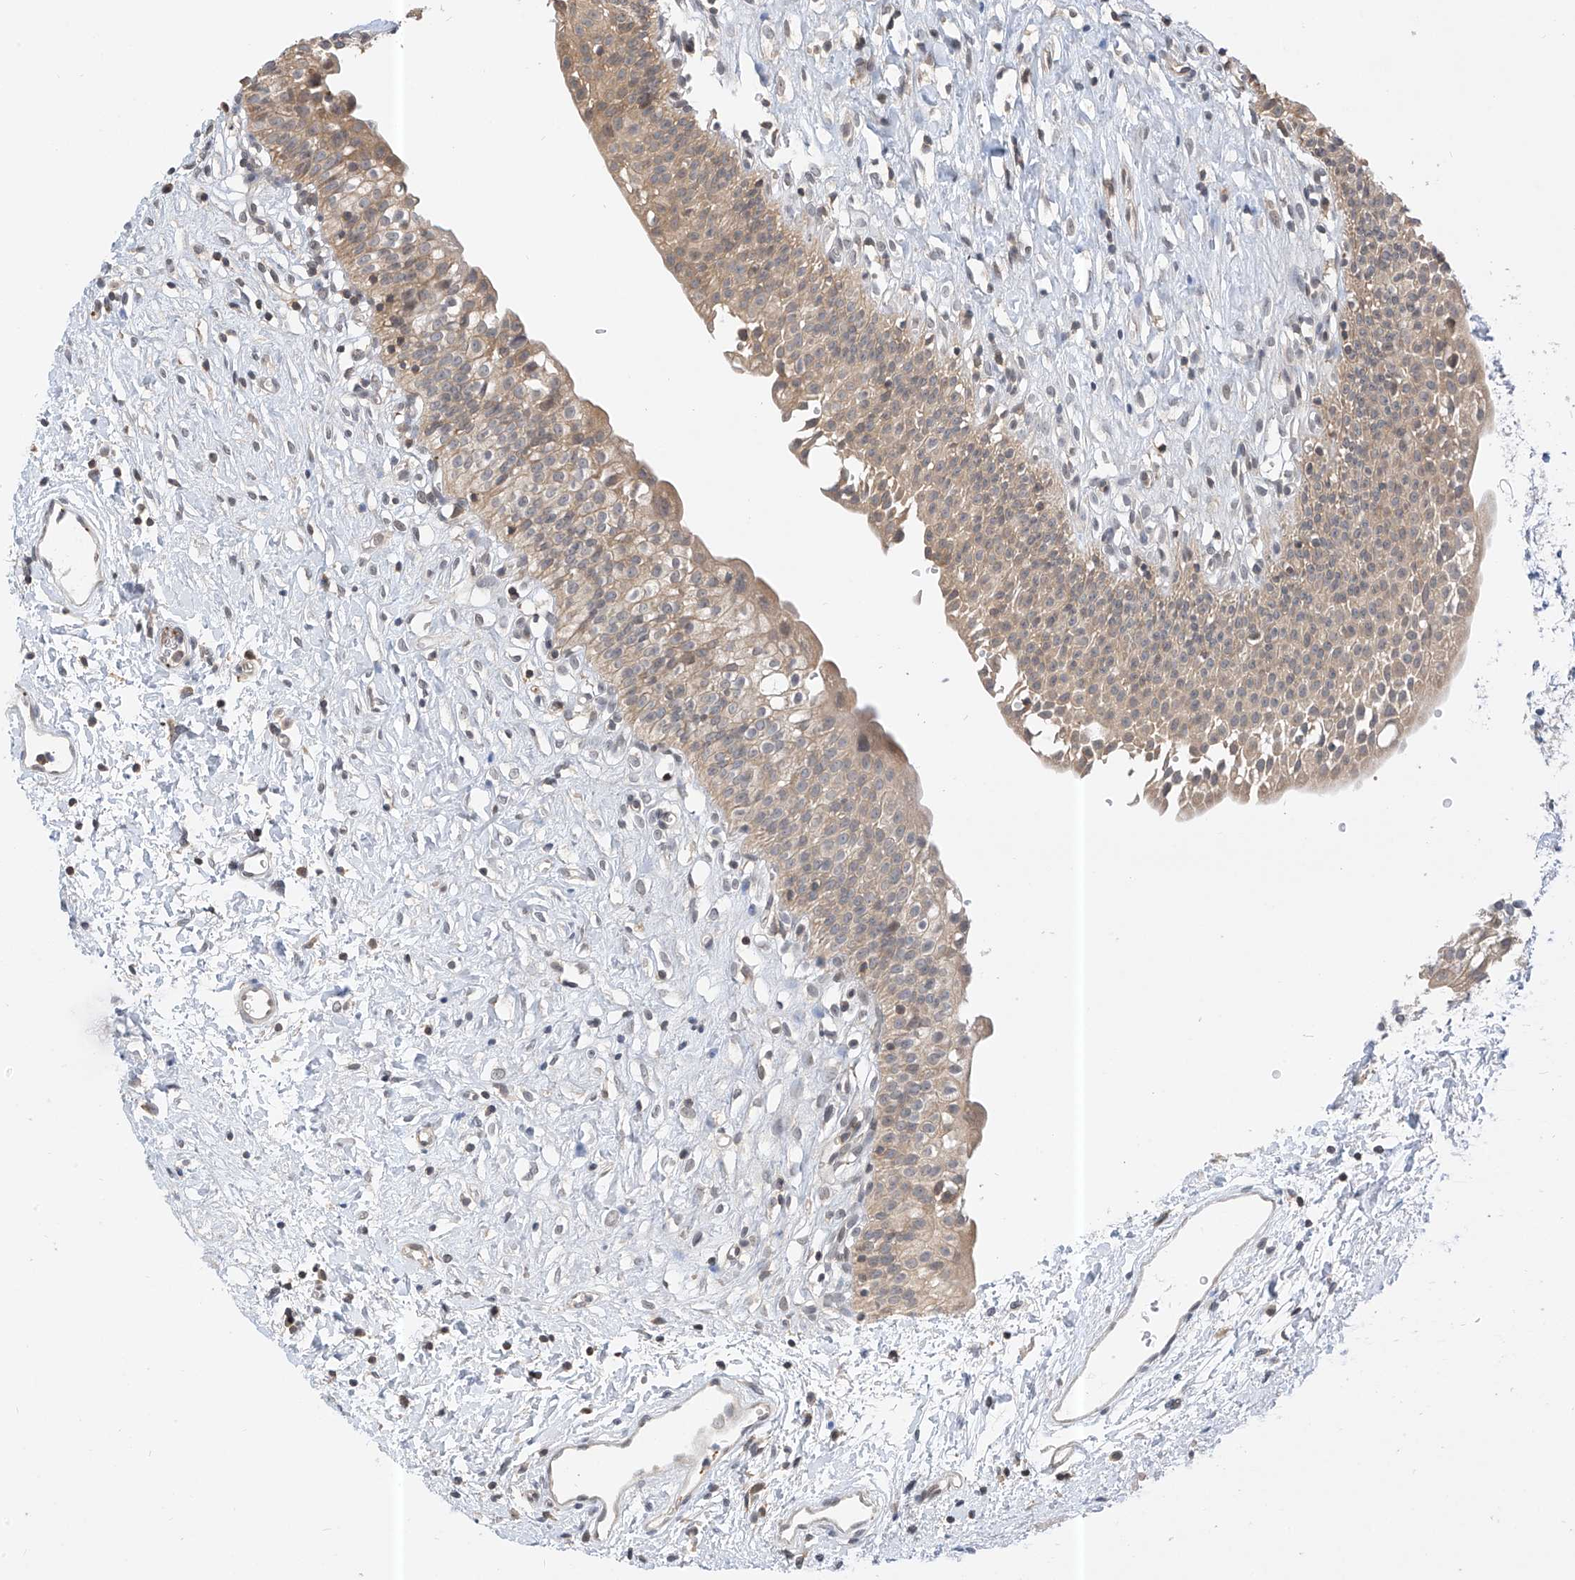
{"staining": {"intensity": "moderate", "quantity": "25%-75%", "location": "cytoplasmic/membranous"}, "tissue": "urinary bladder", "cell_type": "Urothelial cells", "image_type": "normal", "snomed": [{"axis": "morphology", "description": "Normal tissue, NOS"}, {"axis": "topography", "description": "Urinary bladder"}], "caption": "Urothelial cells exhibit moderate cytoplasmic/membranous positivity in approximately 25%-75% of cells in normal urinary bladder.", "gene": "PPA2", "patient": {"sex": "male", "age": 51}}